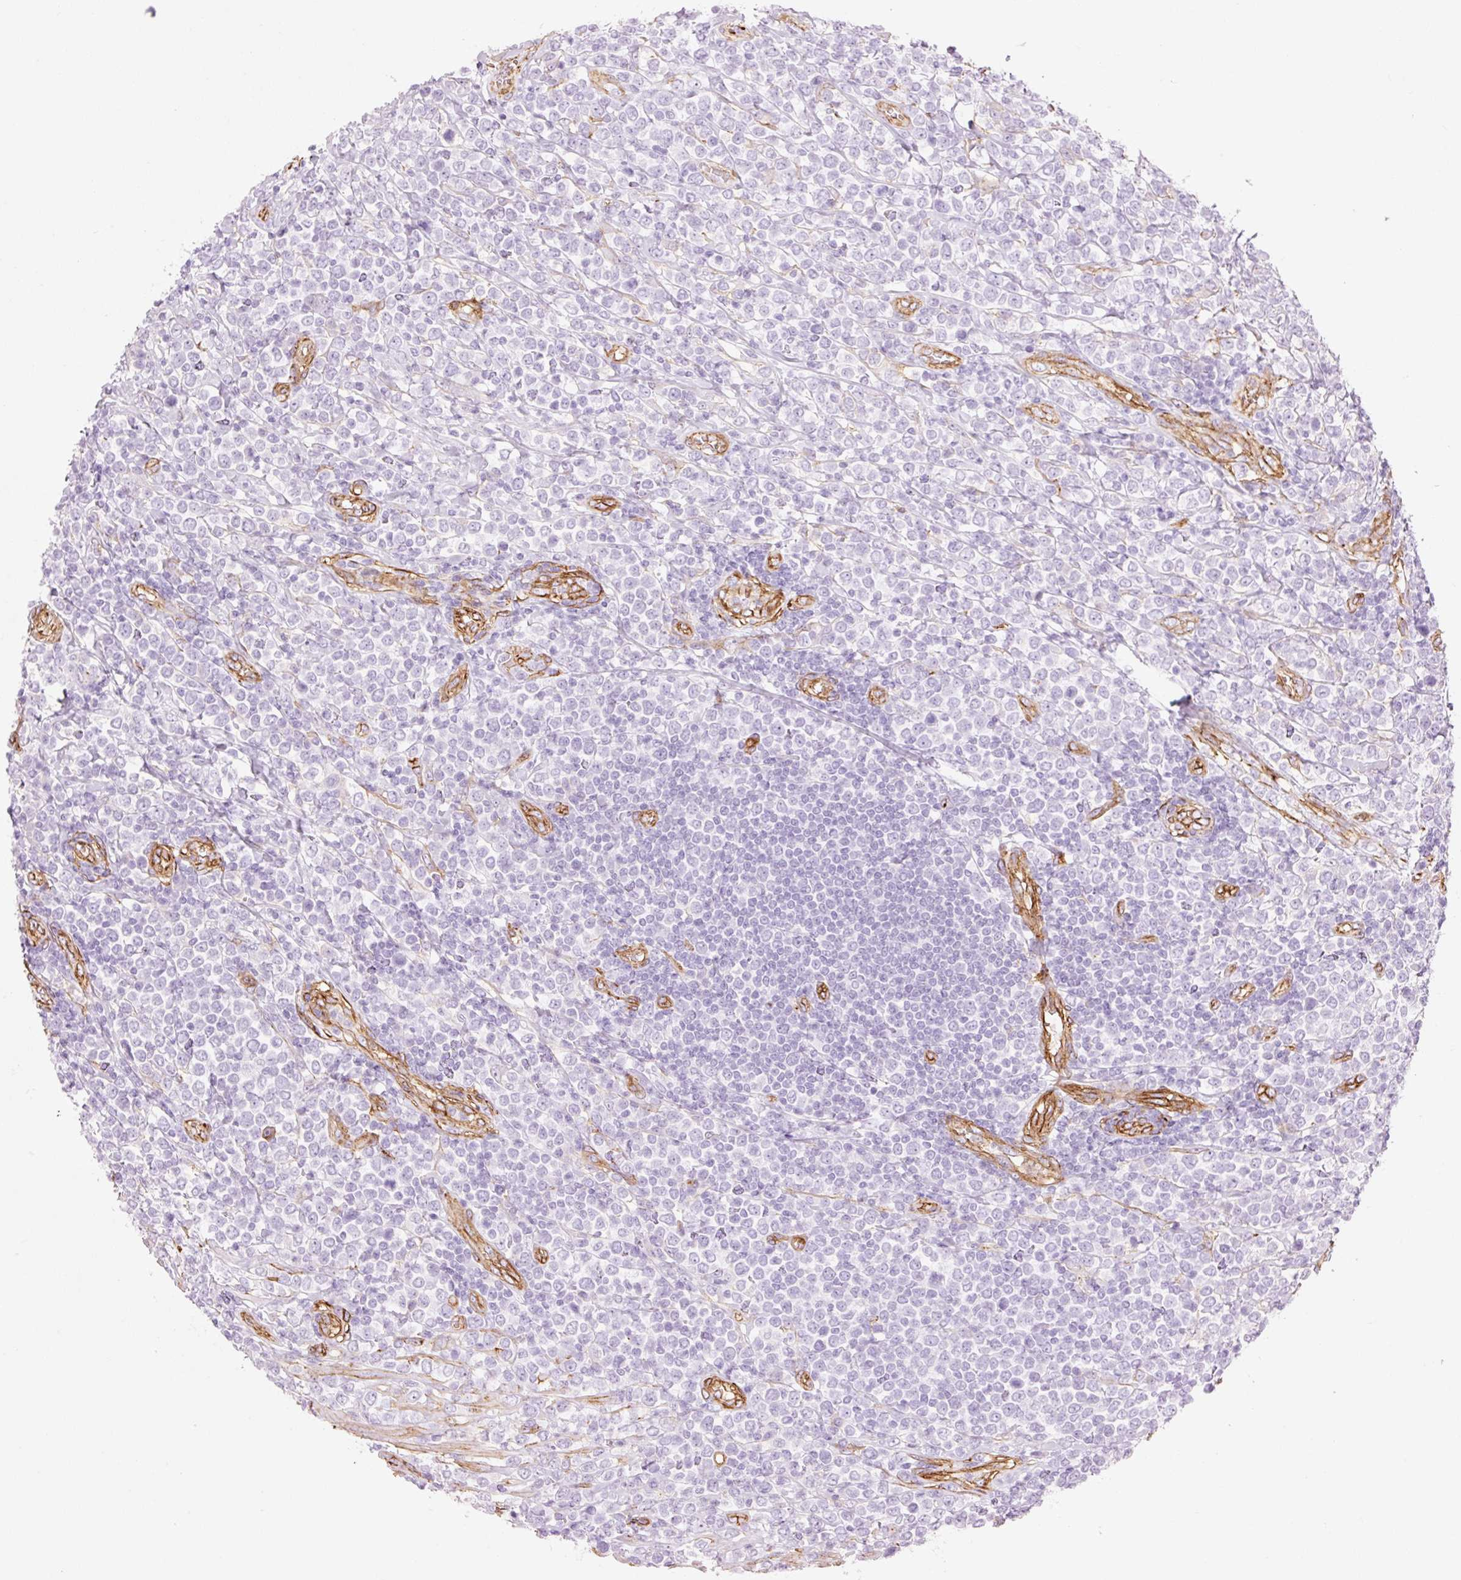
{"staining": {"intensity": "negative", "quantity": "none", "location": "none"}, "tissue": "lymphoma", "cell_type": "Tumor cells", "image_type": "cancer", "snomed": [{"axis": "morphology", "description": "Malignant lymphoma, non-Hodgkin's type, High grade"}, {"axis": "topography", "description": "Soft tissue"}], "caption": "A high-resolution photomicrograph shows IHC staining of malignant lymphoma, non-Hodgkin's type (high-grade), which displays no significant expression in tumor cells. Brightfield microscopy of immunohistochemistry stained with DAB (3,3'-diaminobenzidine) (brown) and hematoxylin (blue), captured at high magnification.", "gene": "CAV1", "patient": {"sex": "female", "age": 56}}